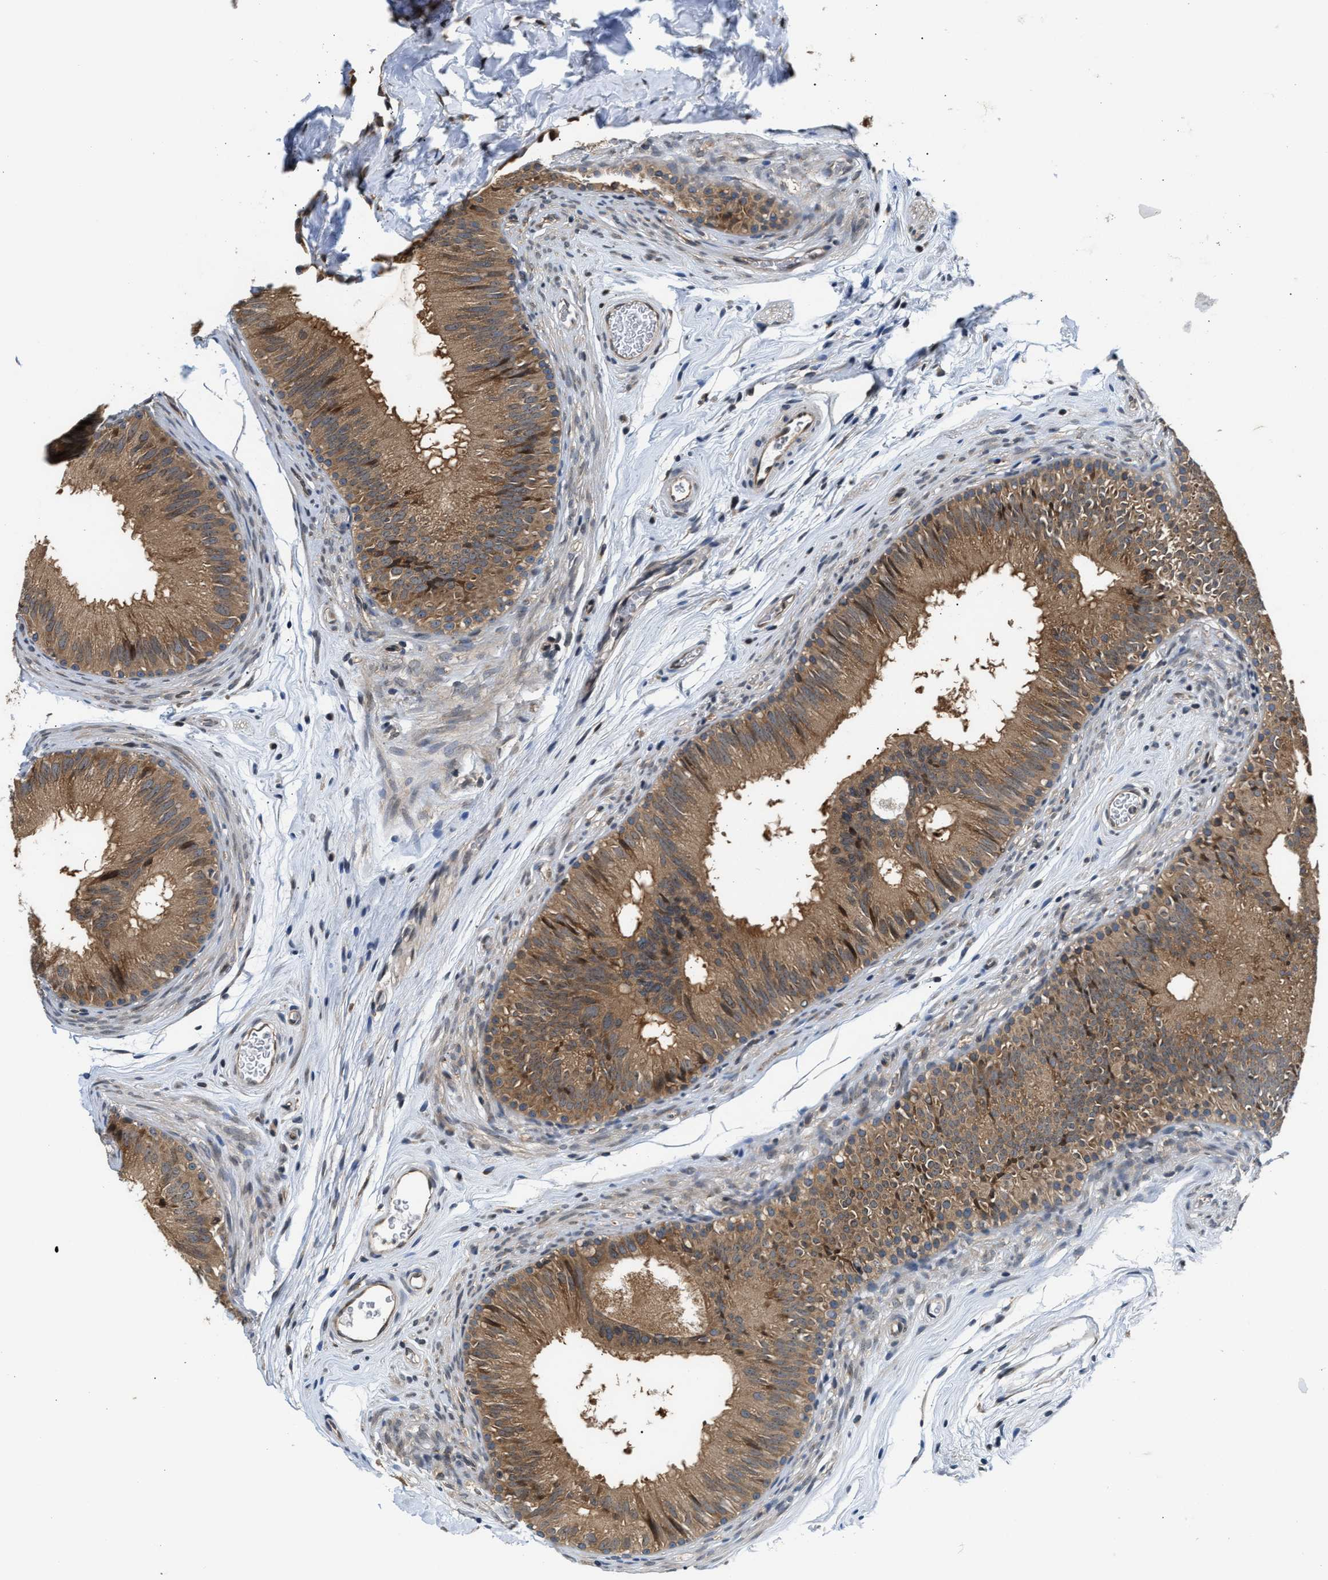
{"staining": {"intensity": "moderate", "quantity": ">75%", "location": "cytoplasmic/membranous"}, "tissue": "epididymis", "cell_type": "Glandular cells", "image_type": "normal", "snomed": [{"axis": "morphology", "description": "Normal tissue, NOS"}, {"axis": "topography", "description": "Epididymis"}], "caption": "High-magnification brightfield microscopy of unremarkable epididymis stained with DAB (brown) and counterstained with hematoxylin (blue). glandular cells exhibit moderate cytoplasmic/membranous expression is appreciated in about>75% of cells.", "gene": "RAB29", "patient": {"sex": "male", "age": 36}}